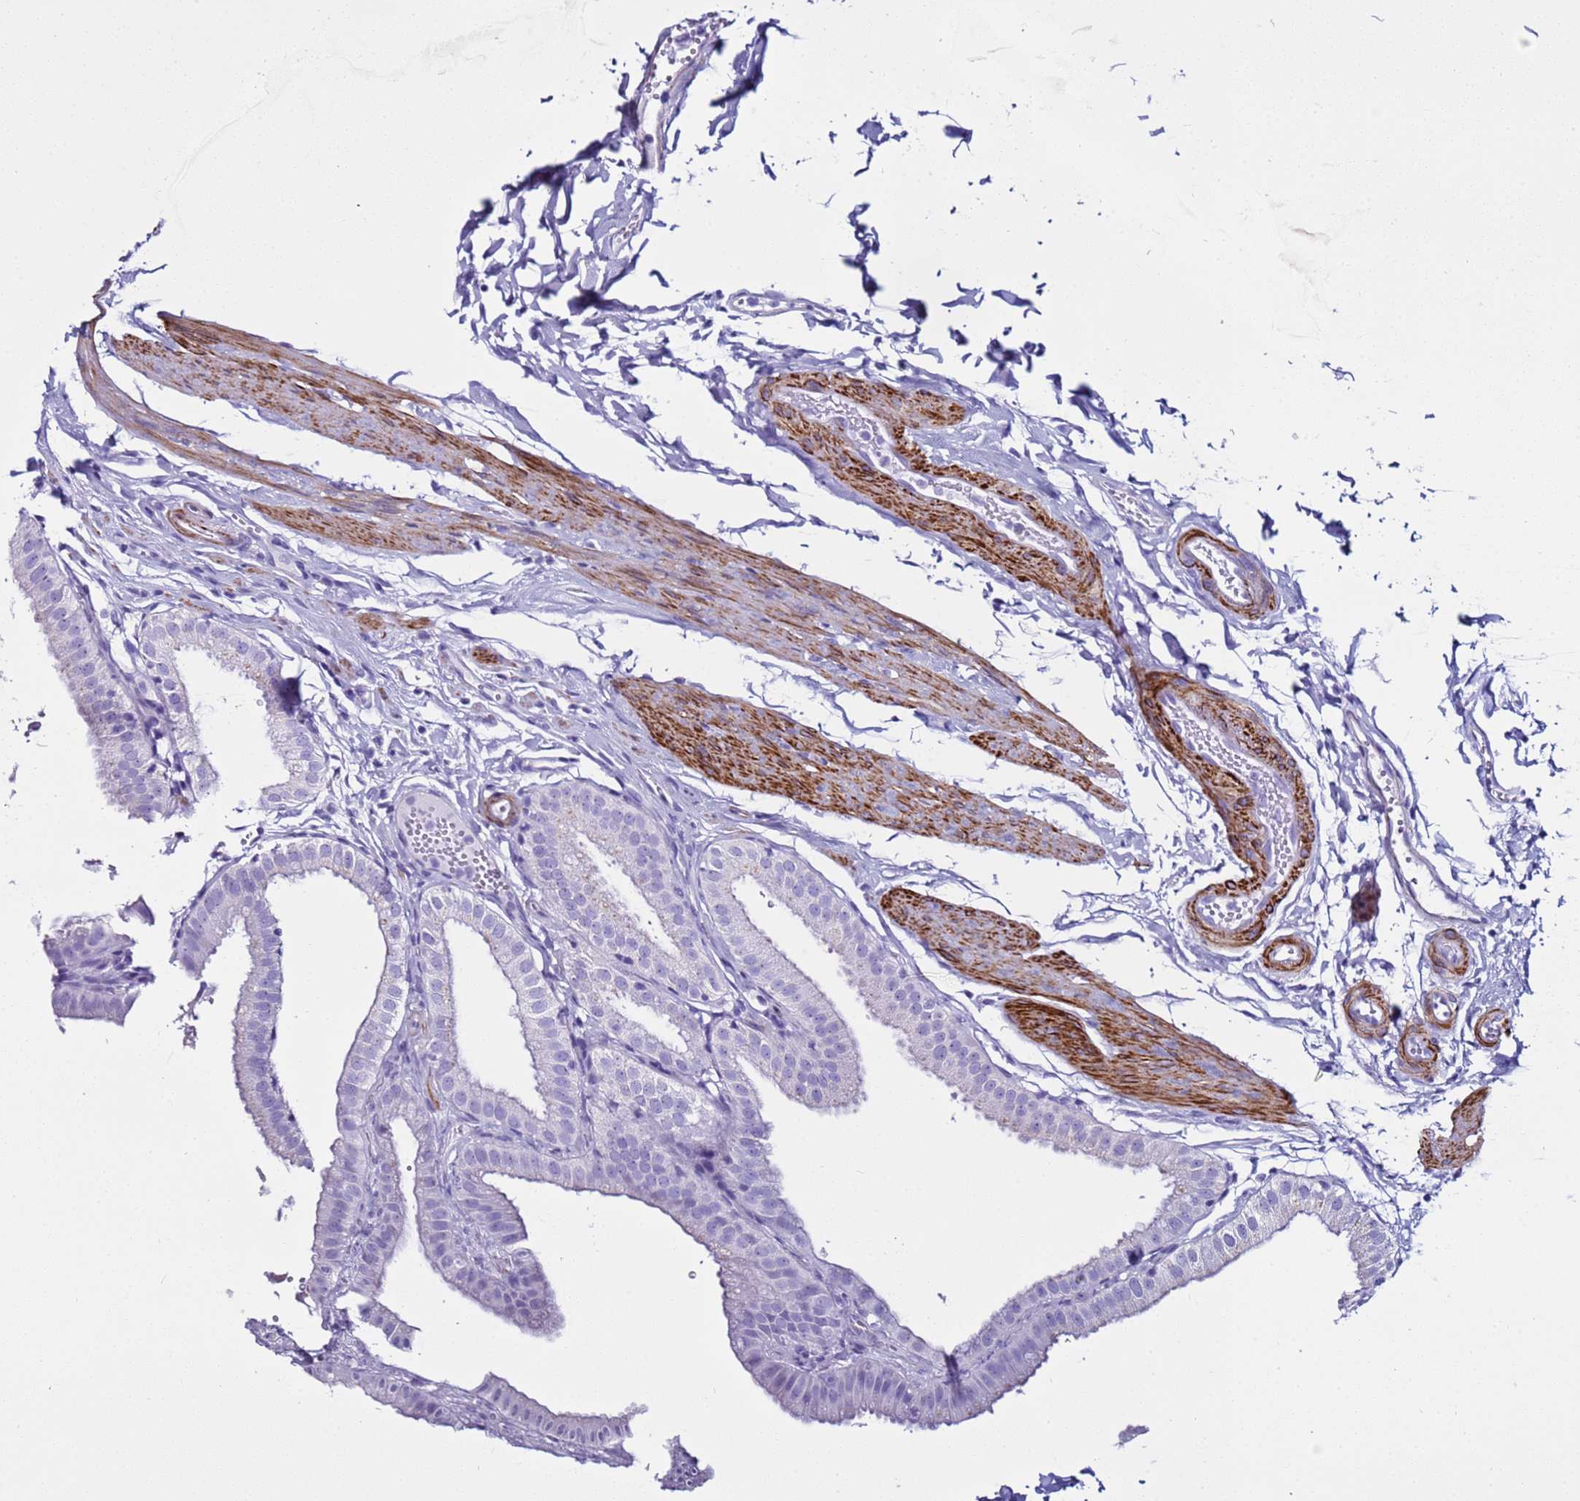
{"staining": {"intensity": "negative", "quantity": "none", "location": "none"}, "tissue": "gallbladder", "cell_type": "Glandular cells", "image_type": "normal", "snomed": [{"axis": "morphology", "description": "Normal tissue, NOS"}, {"axis": "topography", "description": "Gallbladder"}], "caption": "An immunohistochemistry image of normal gallbladder is shown. There is no staining in glandular cells of gallbladder. The staining is performed using DAB brown chromogen with nuclei counter-stained in using hematoxylin.", "gene": "LCMT1", "patient": {"sex": "female", "age": 61}}